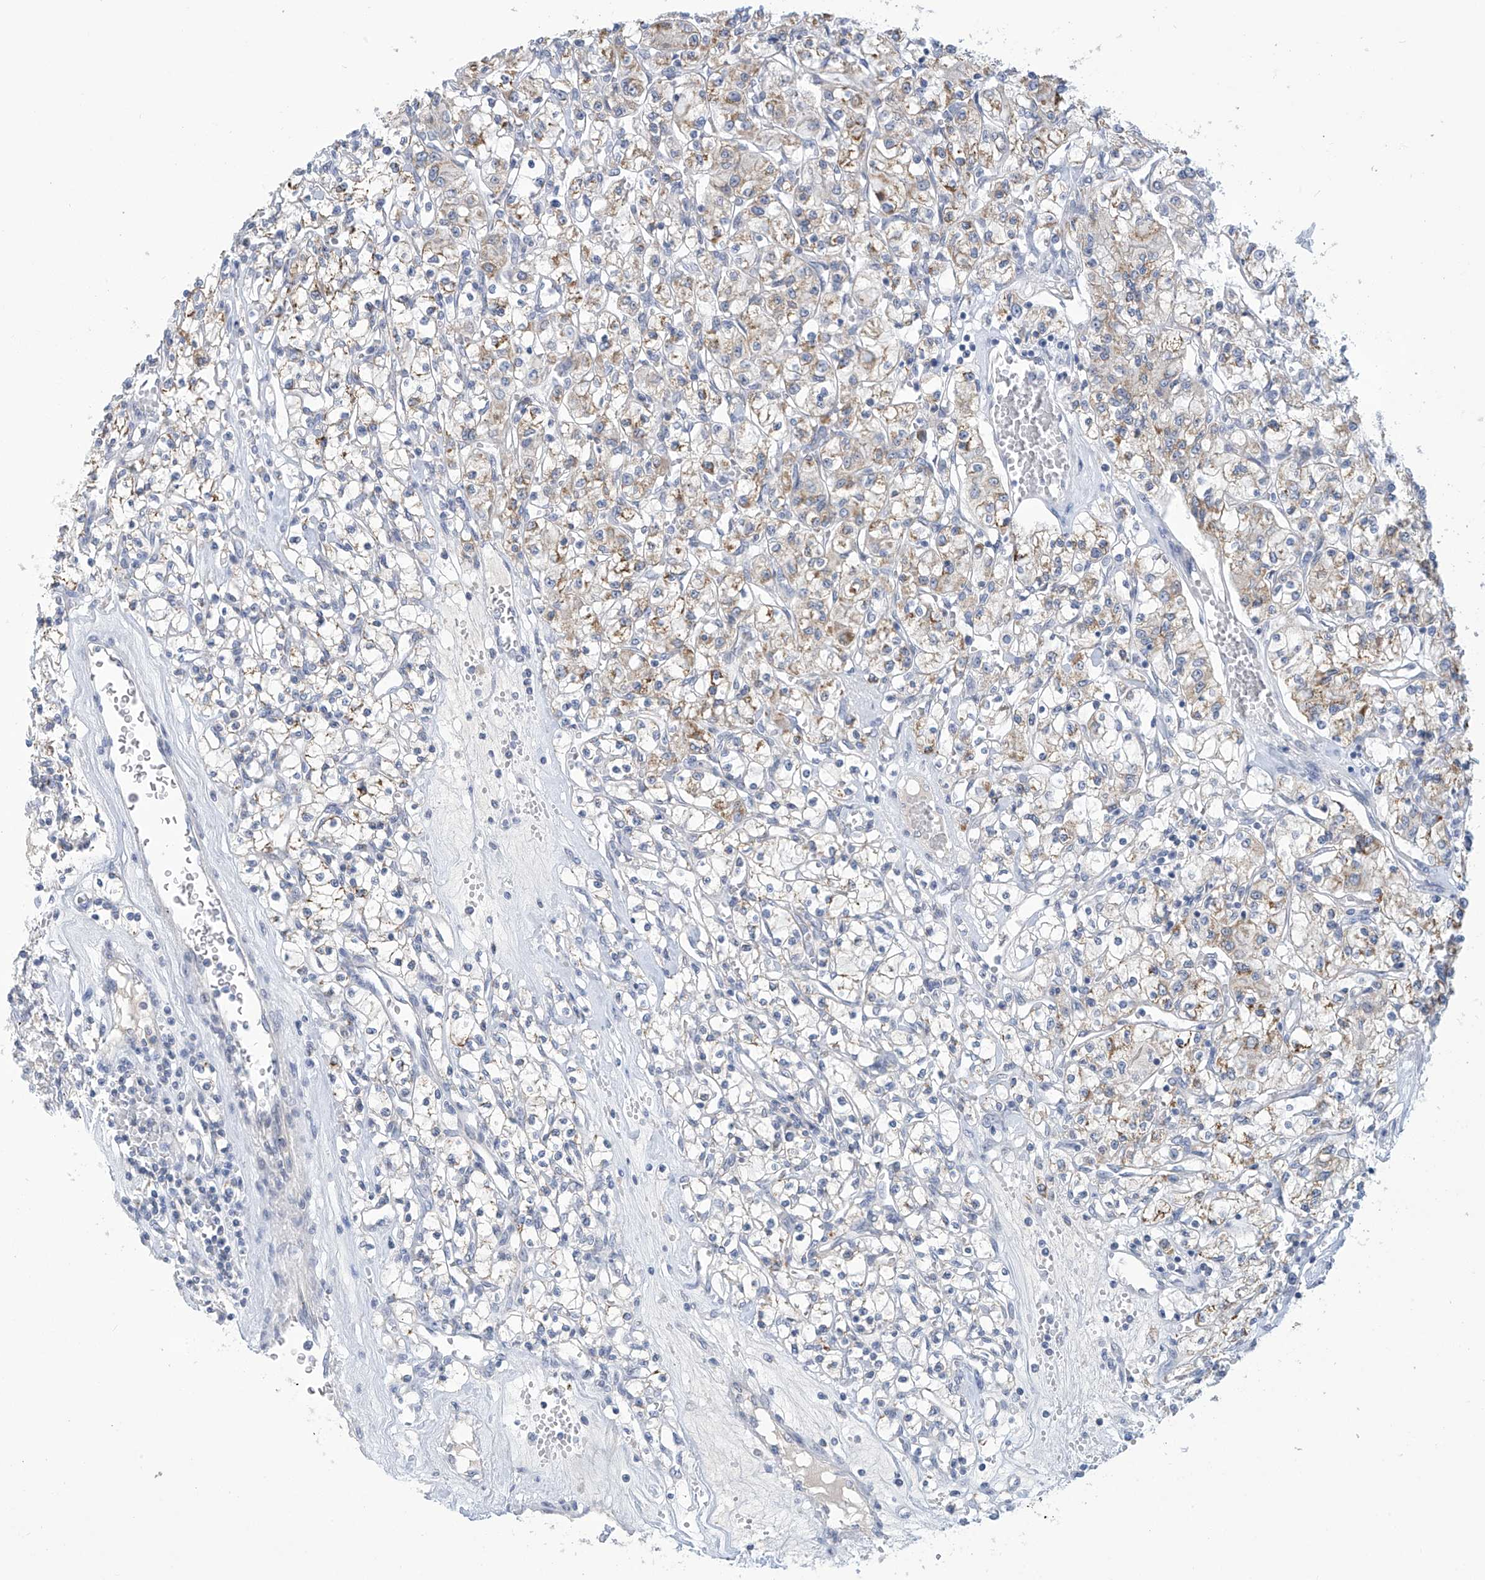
{"staining": {"intensity": "weak", "quantity": "<25%", "location": "cytoplasmic/membranous"}, "tissue": "renal cancer", "cell_type": "Tumor cells", "image_type": "cancer", "snomed": [{"axis": "morphology", "description": "Adenocarcinoma, NOS"}, {"axis": "topography", "description": "Kidney"}], "caption": "This is an immunohistochemistry photomicrograph of renal adenocarcinoma. There is no positivity in tumor cells.", "gene": "IBA57", "patient": {"sex": "female", "age": 59}}